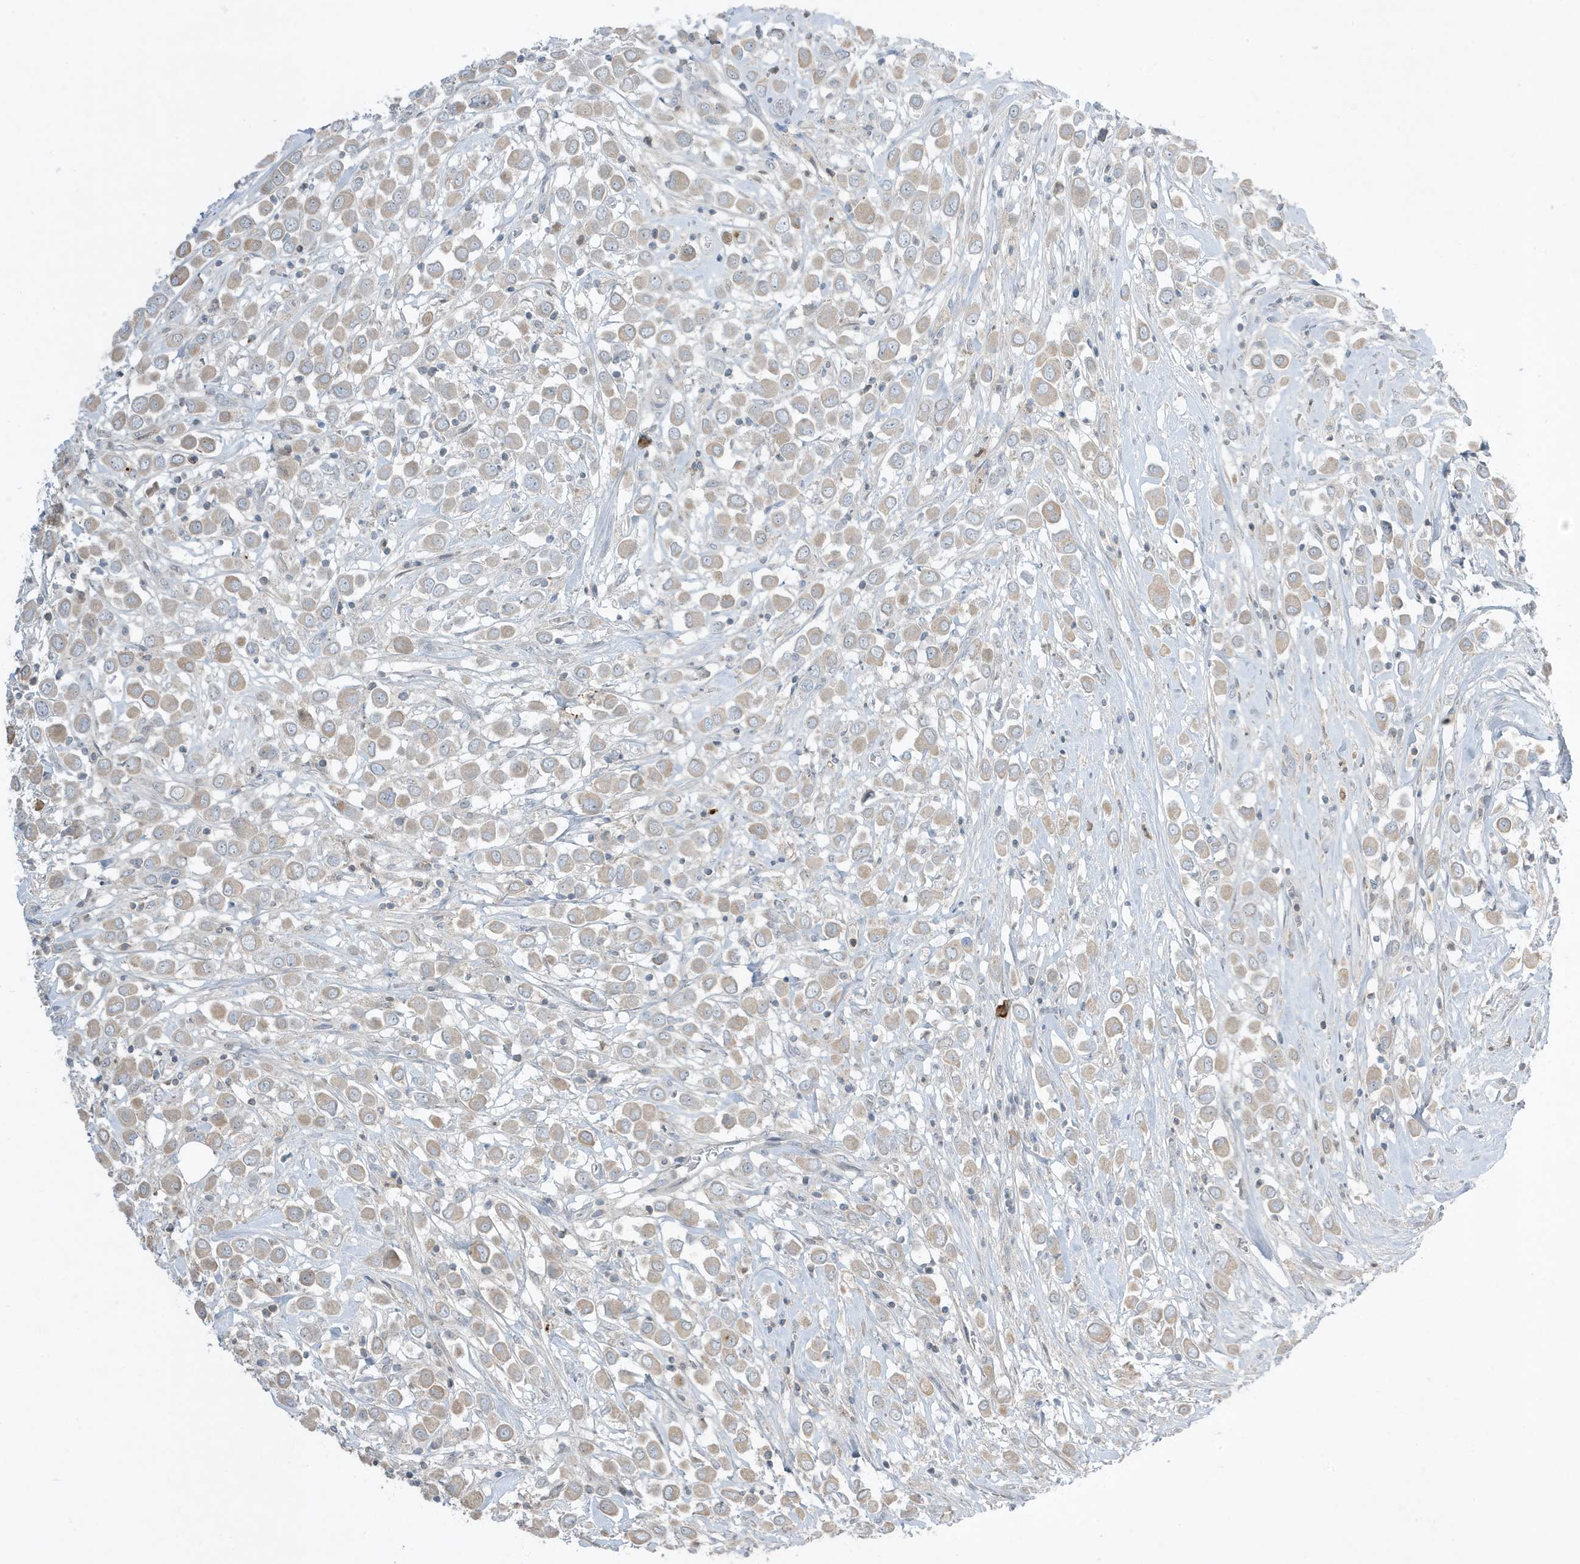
{"staining": {"intensity": "weak", "quantity": ">75%", "location": "cytoplasmic/membranous"}, "tissue": "breast cancer", "cell_type": "Tumor cells", "image_type": "cancer", "snomed": [{"axis": "morphology", "description": "Duct carcinoma"}, {"axis": "topography", "description": "Breast"}], "caption": "Infiltrating ductal carcinoma (breast) was stained to show a protein in brown. There is low levels of weak cytoplasmic/membranous staining in approximately >75% of tumor cells.", "gene": "FNDC1", "patient": {"sex": "female", "age": 61}}